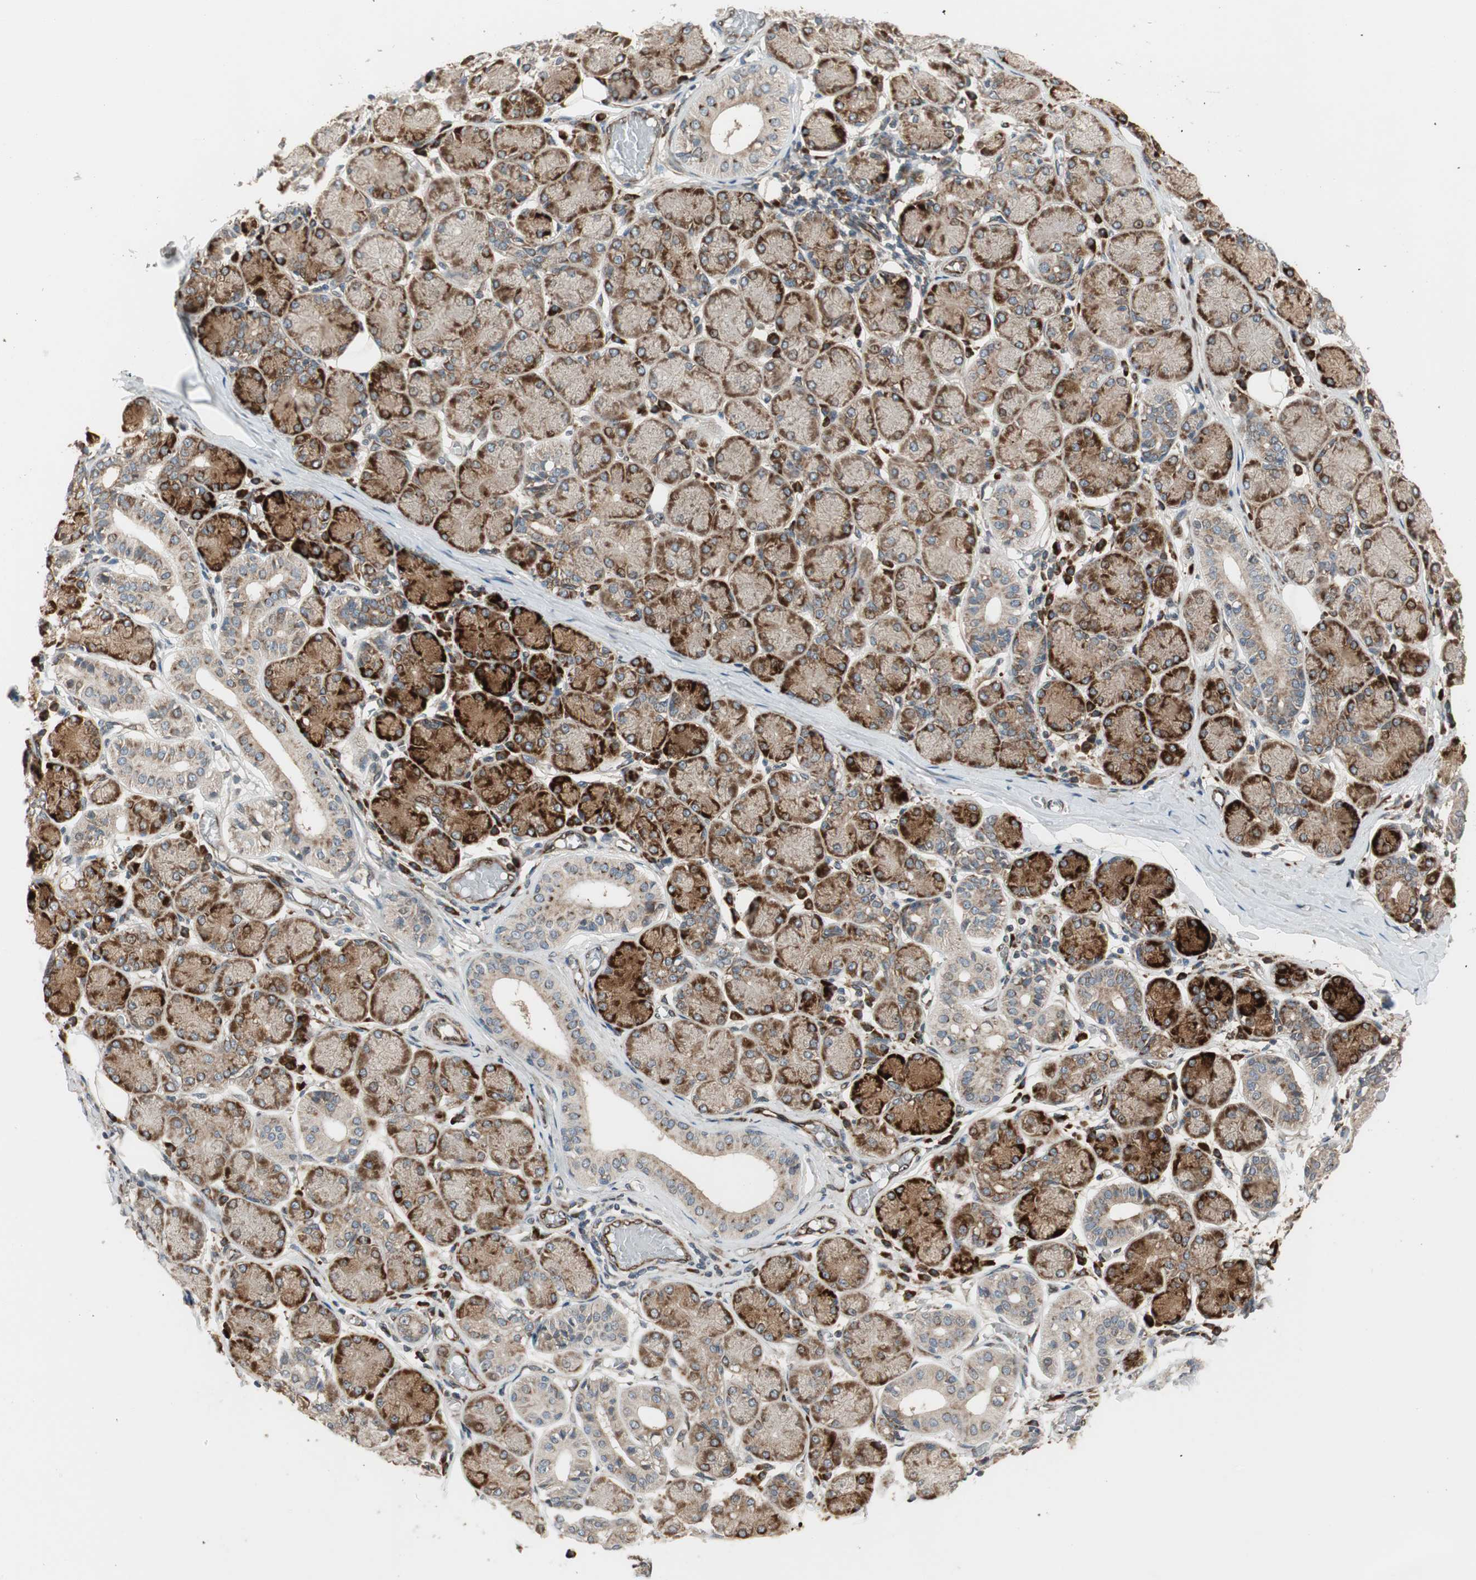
{"staining": {"intensity": "strong", "quantity": ">75%", "location": "cytoplasmic/membranous"}, "tissue": "salivary gland", "cell_type": "Glandular cells", "image_type": "normal", "snomed": [{"axis": "morphology", "description": "Normal tissue, NOS"}, {"axis": "topography", "description": "Salivary gland"}], "caption": "Benign salivary gland was stained to show a protein in brown. There is high levels of strong cytoplasmic/membranous staining in approximately >75% of glandular cells.", "gene": "PPP2R5E", "patient": {"sex": "female", "age": 24}}